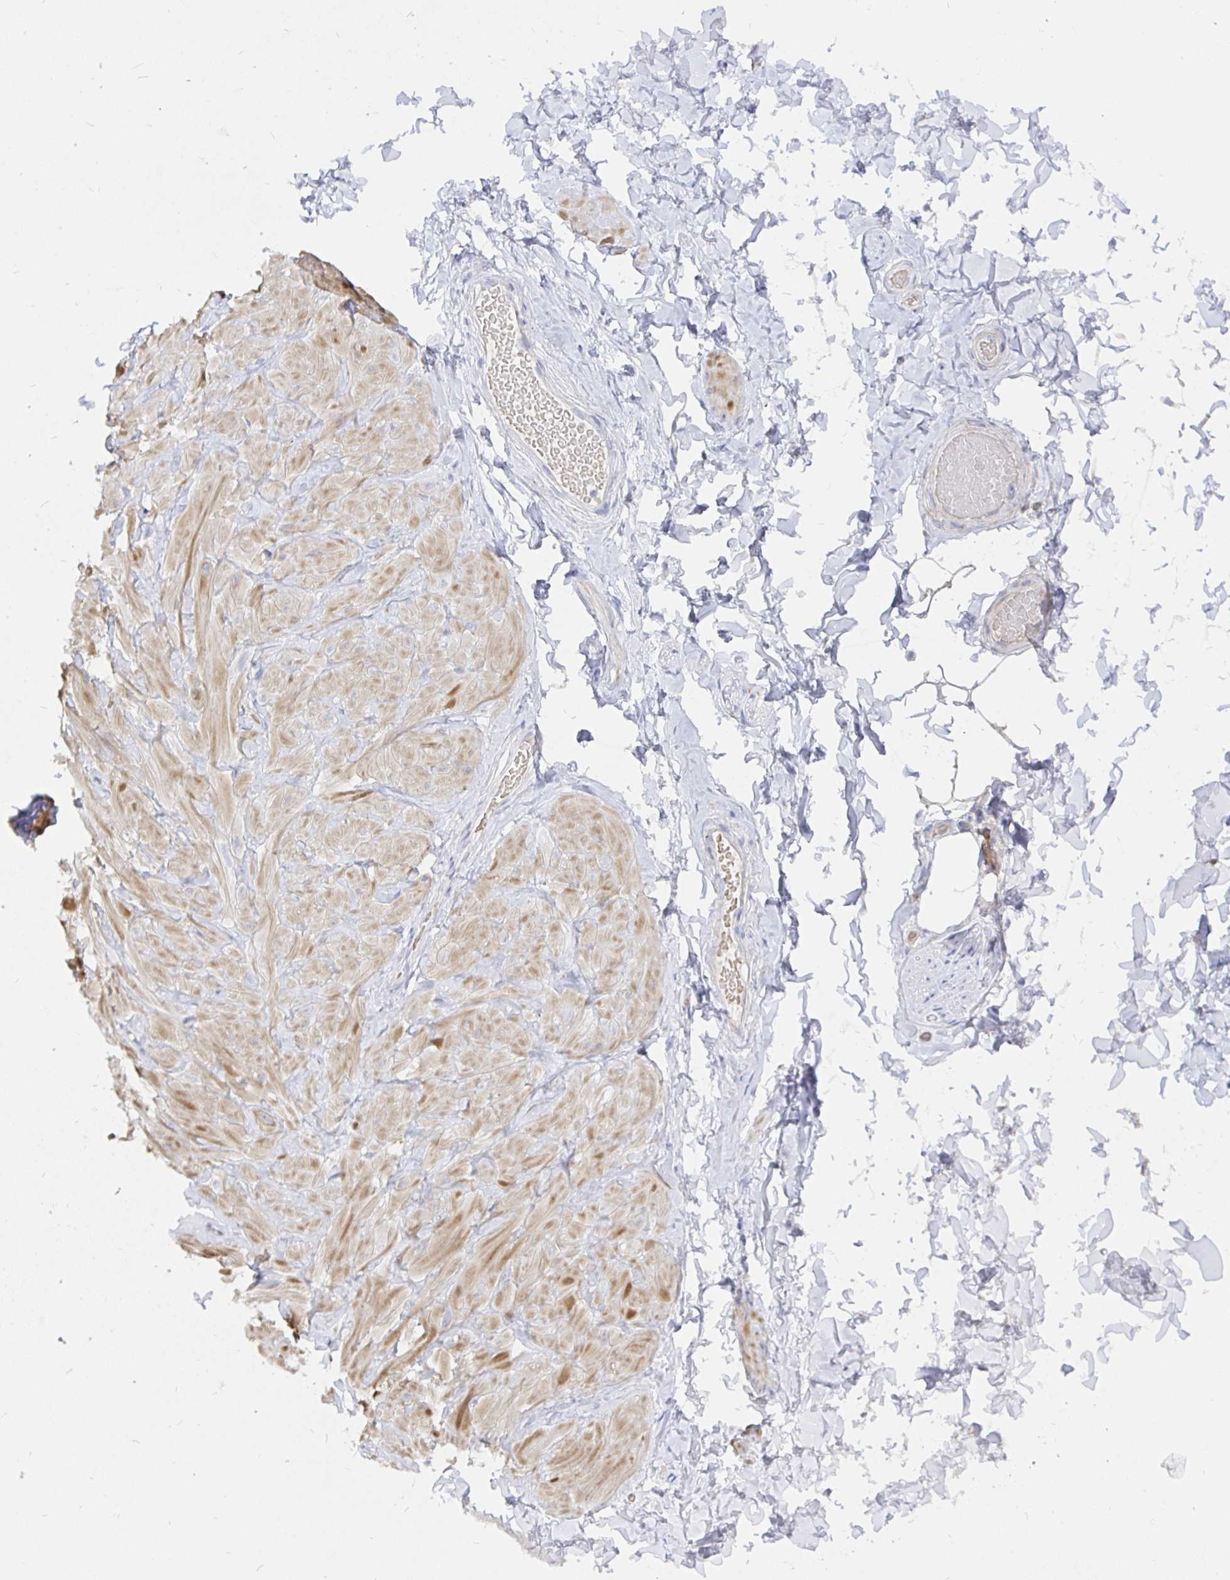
{"staining": {"intensity": "negative", "quantity": "none", "location": "none"}, "tissue": "adipose tissue", "cell_type": "Adipocytes", "image_type": "normal", "snomed": [{"axis": "morphology", "description": "Normal tissue, NOS"}, {"axis": "topography", "description": "Soft tissue"}, {"axis": "topography", "description": "Adipose tissue"}, {"axis": "topography", "description": "Vascular tissue"}, {"axis": "topography", "description": "Peripheral nerve tissue"}], "caption": "DAB (3,3'-diaminobenzidine) immunohistochemical staining of benign adipose tissue exhibits no significant positivity in adipocytes.", "gene": "KCTD19", "patient": {"sex": "male", "age": 29}}